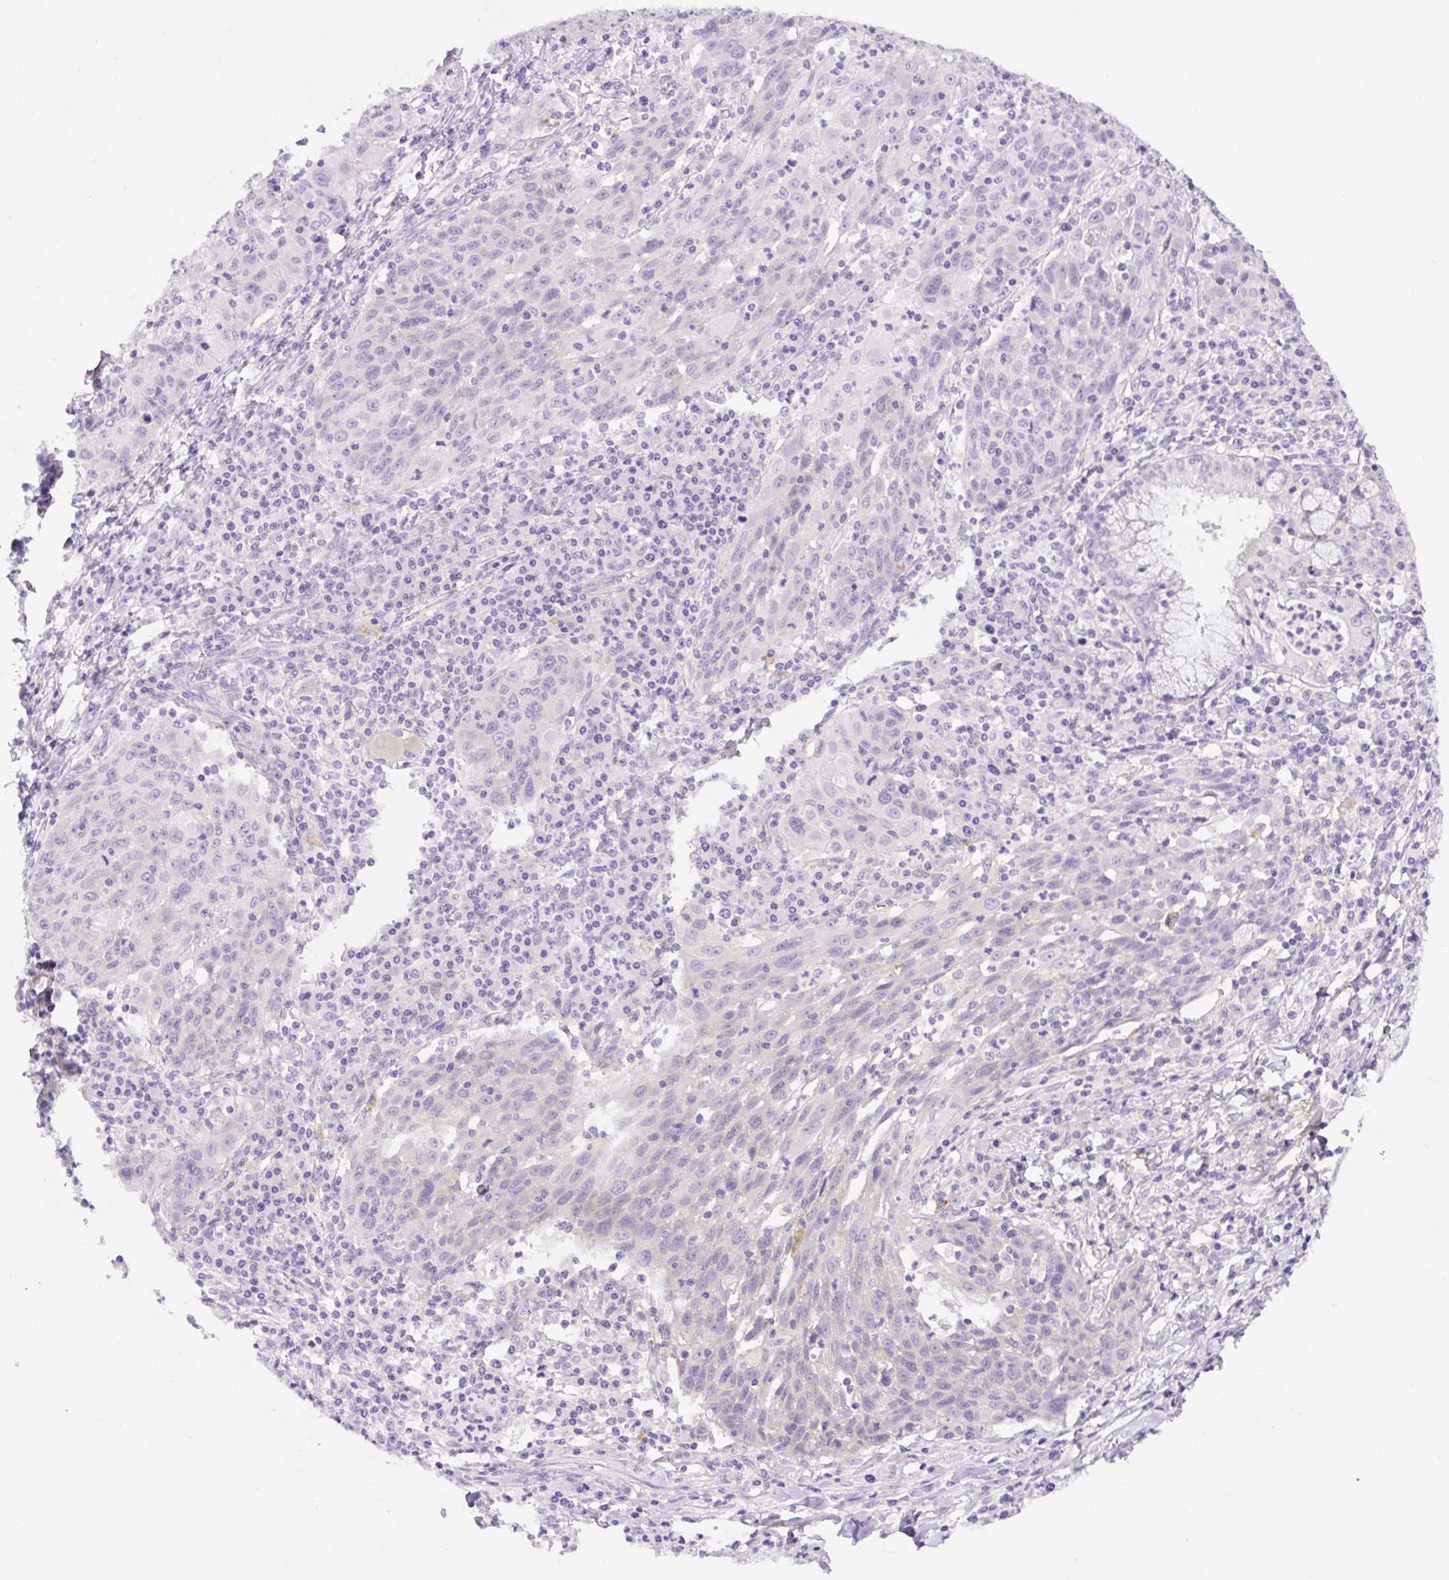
{"staining": {"intensity": "negative", "quantity": "none", "location": "none"}, "tissue": "lung cancer", "cell_type": "Tumor cells", "image_type": "cancer", "snomed": [{"axis": "morphology", "description": "Squamous cell carcinoma, NOS"}, {"axis": "morphology", "description": "Squamous cell carcinoma, metastatic, NOS"}, {"axis": "topography", "description": "Bronchus"}, {"axis": "topography", "description": "Lung"}], "caption": "This is an immunohistochemistry micrograph of lung cancer. There is no positivity in tumor cells.", "gene": "CAMK2B", "patient": {"sex": "male", "age": 62}}